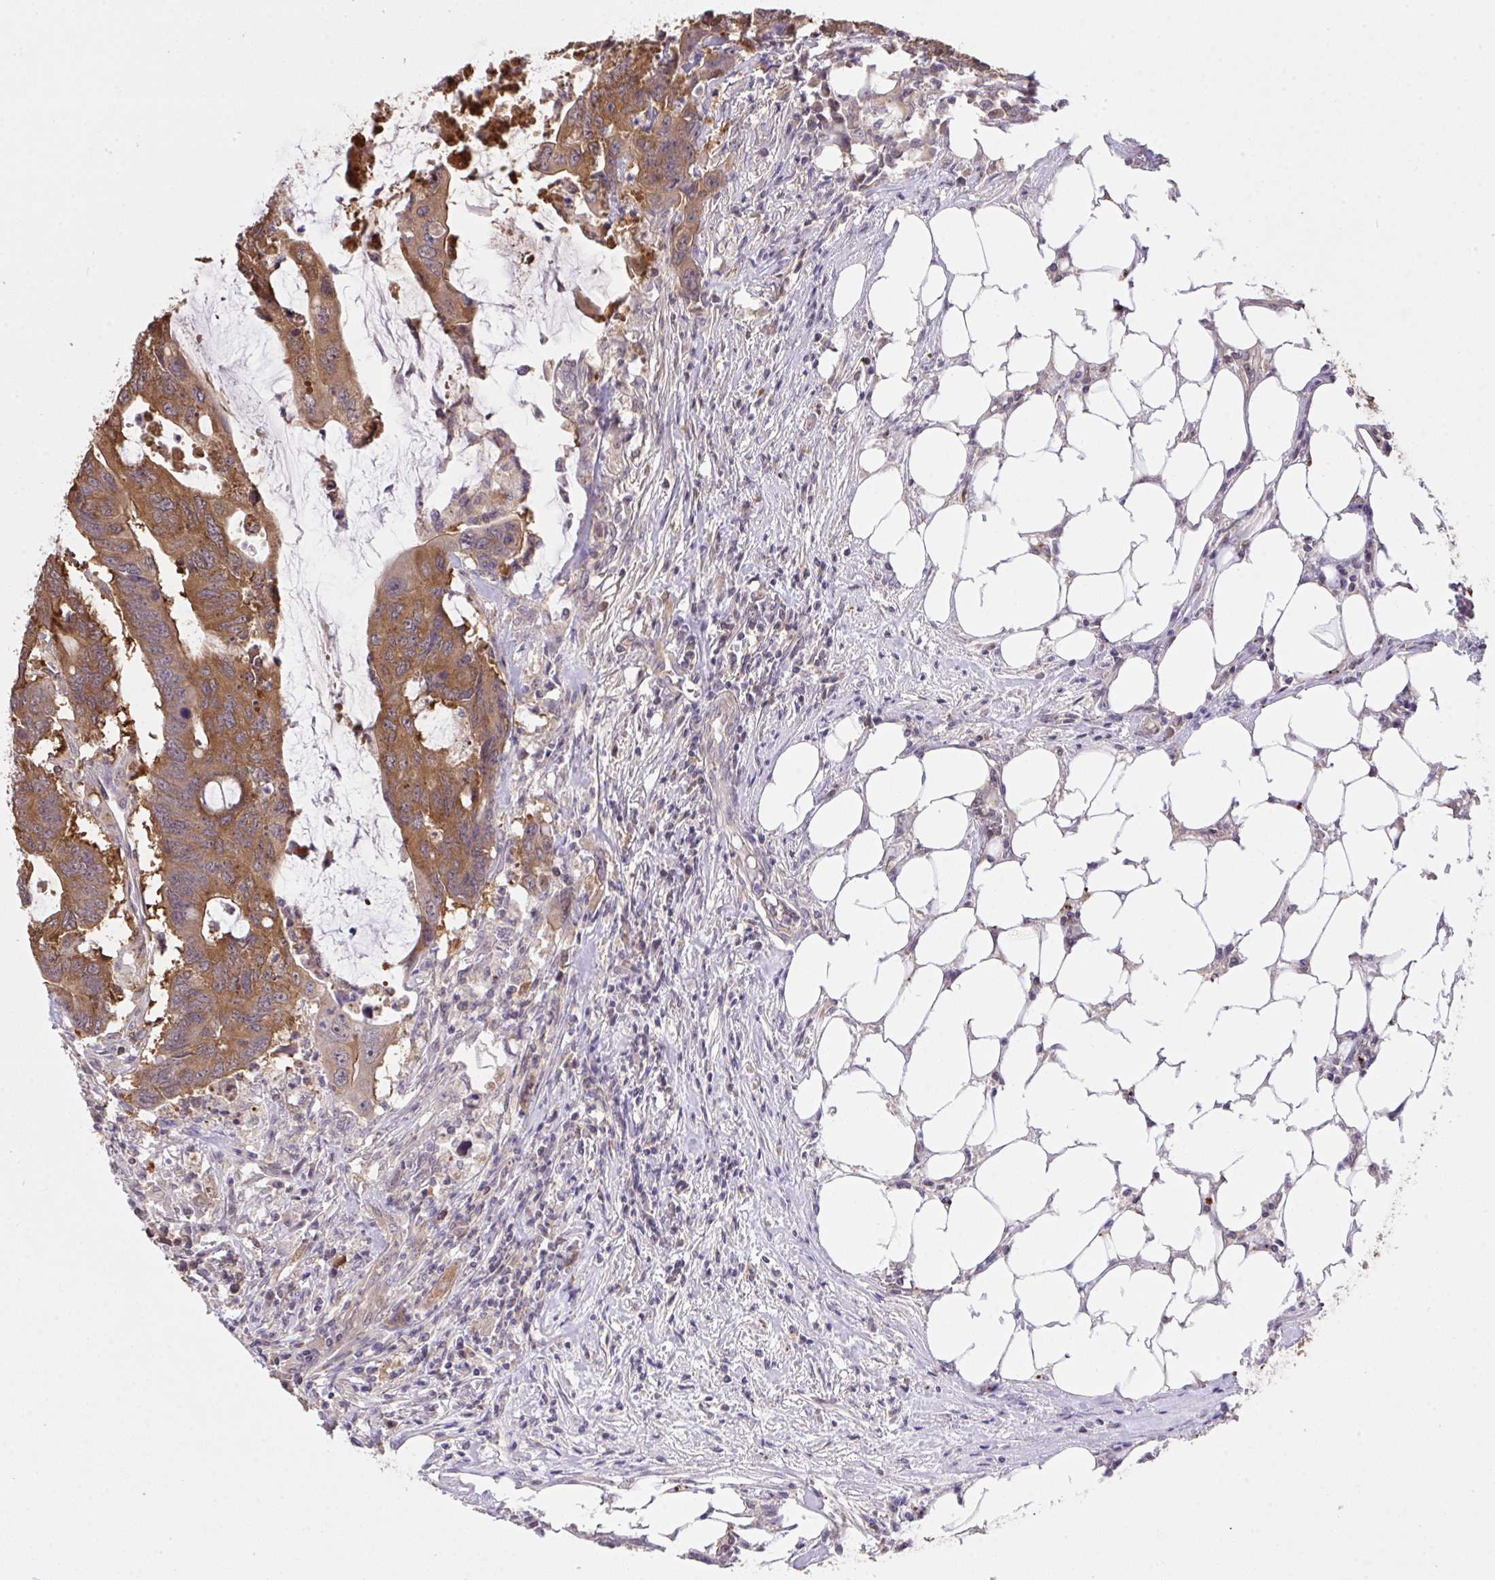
{"staining": {"intensity": "moderate", "quantity": ">75%", "location": "cytoplasmic/membranous"}, "tissue": "colorectal cancer", "cell_type": "Tumor cells", "image_type": "cancer", "snomed": [{"axis": "morphology", "description": "Adenocarcinoma, NOS"}, {"axis": "topography", "description": "Colon"}], "caption": "This photomicrograph exhibits immunohistochemistry (IHC) staining of human colorectal cancer, with medium moderate cytoplasmic/membranous staining in approximately >75% of tumor cells.", "gene": "C12orf57", "patient": {"sex": "male", "age": 71}}